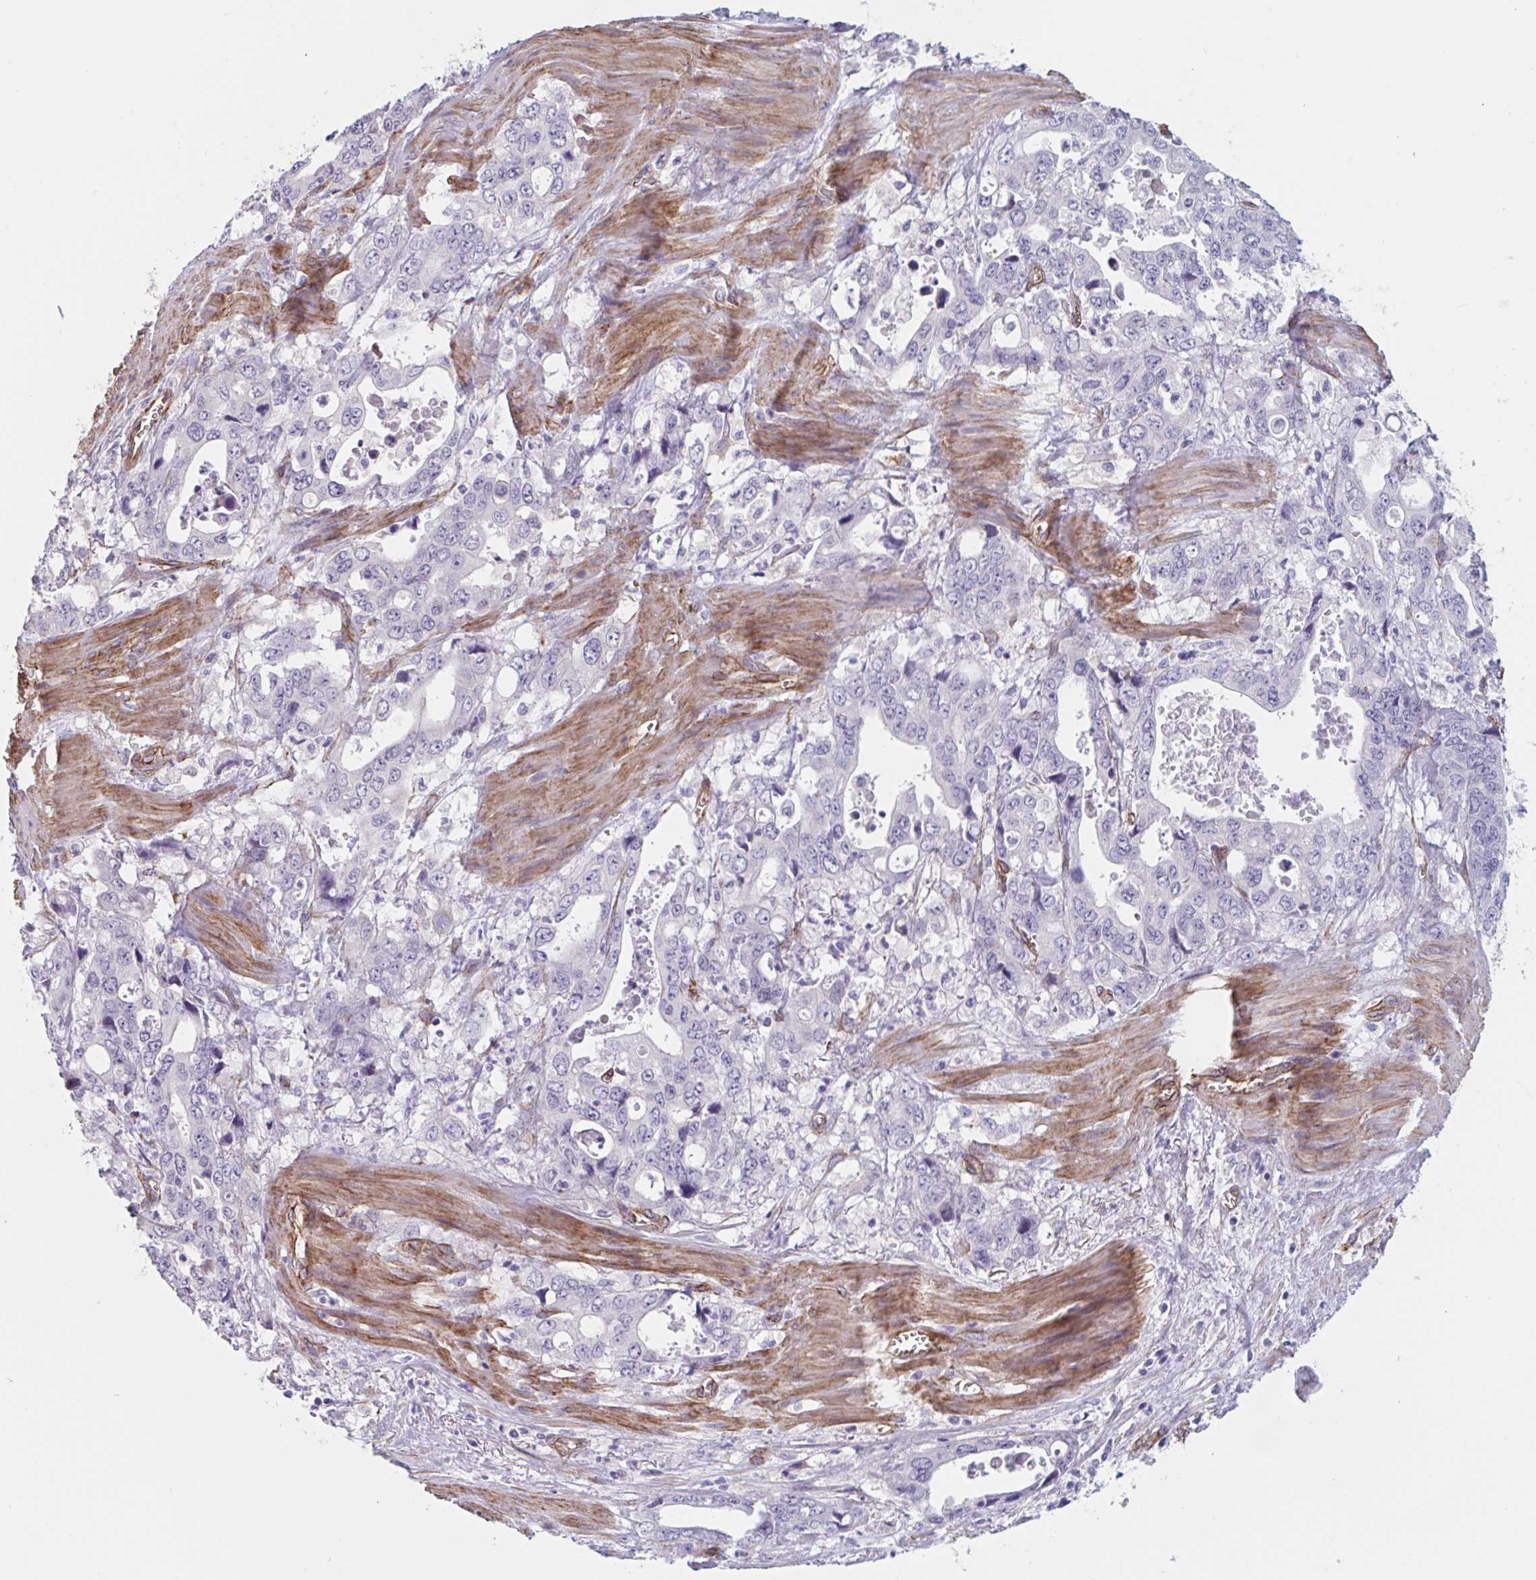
{"staining": {"intensity": "negative", "quantity": "none", "location": "none"}, "tissue": "stomach cancer", "cell_type": "Tumor cells", "image_type": "cancer", "snomed": [{"axis": "morphology", "description": "Adenocarcinoma, NOS"}, {"axis": "topography", "description": "Stomach, upper"}], "caption": "A high-resolution histopathology image shows IHC staining of adenocarcinoma (stomach), which displays no significant positivity in tumor cells. (Brightfield microscopy of DAB (3,3'-diaminobenzidine) immunohistochemistry at high magnification).", "gene": "CITED4", "patient": {"sex": "male", "age": 74}}